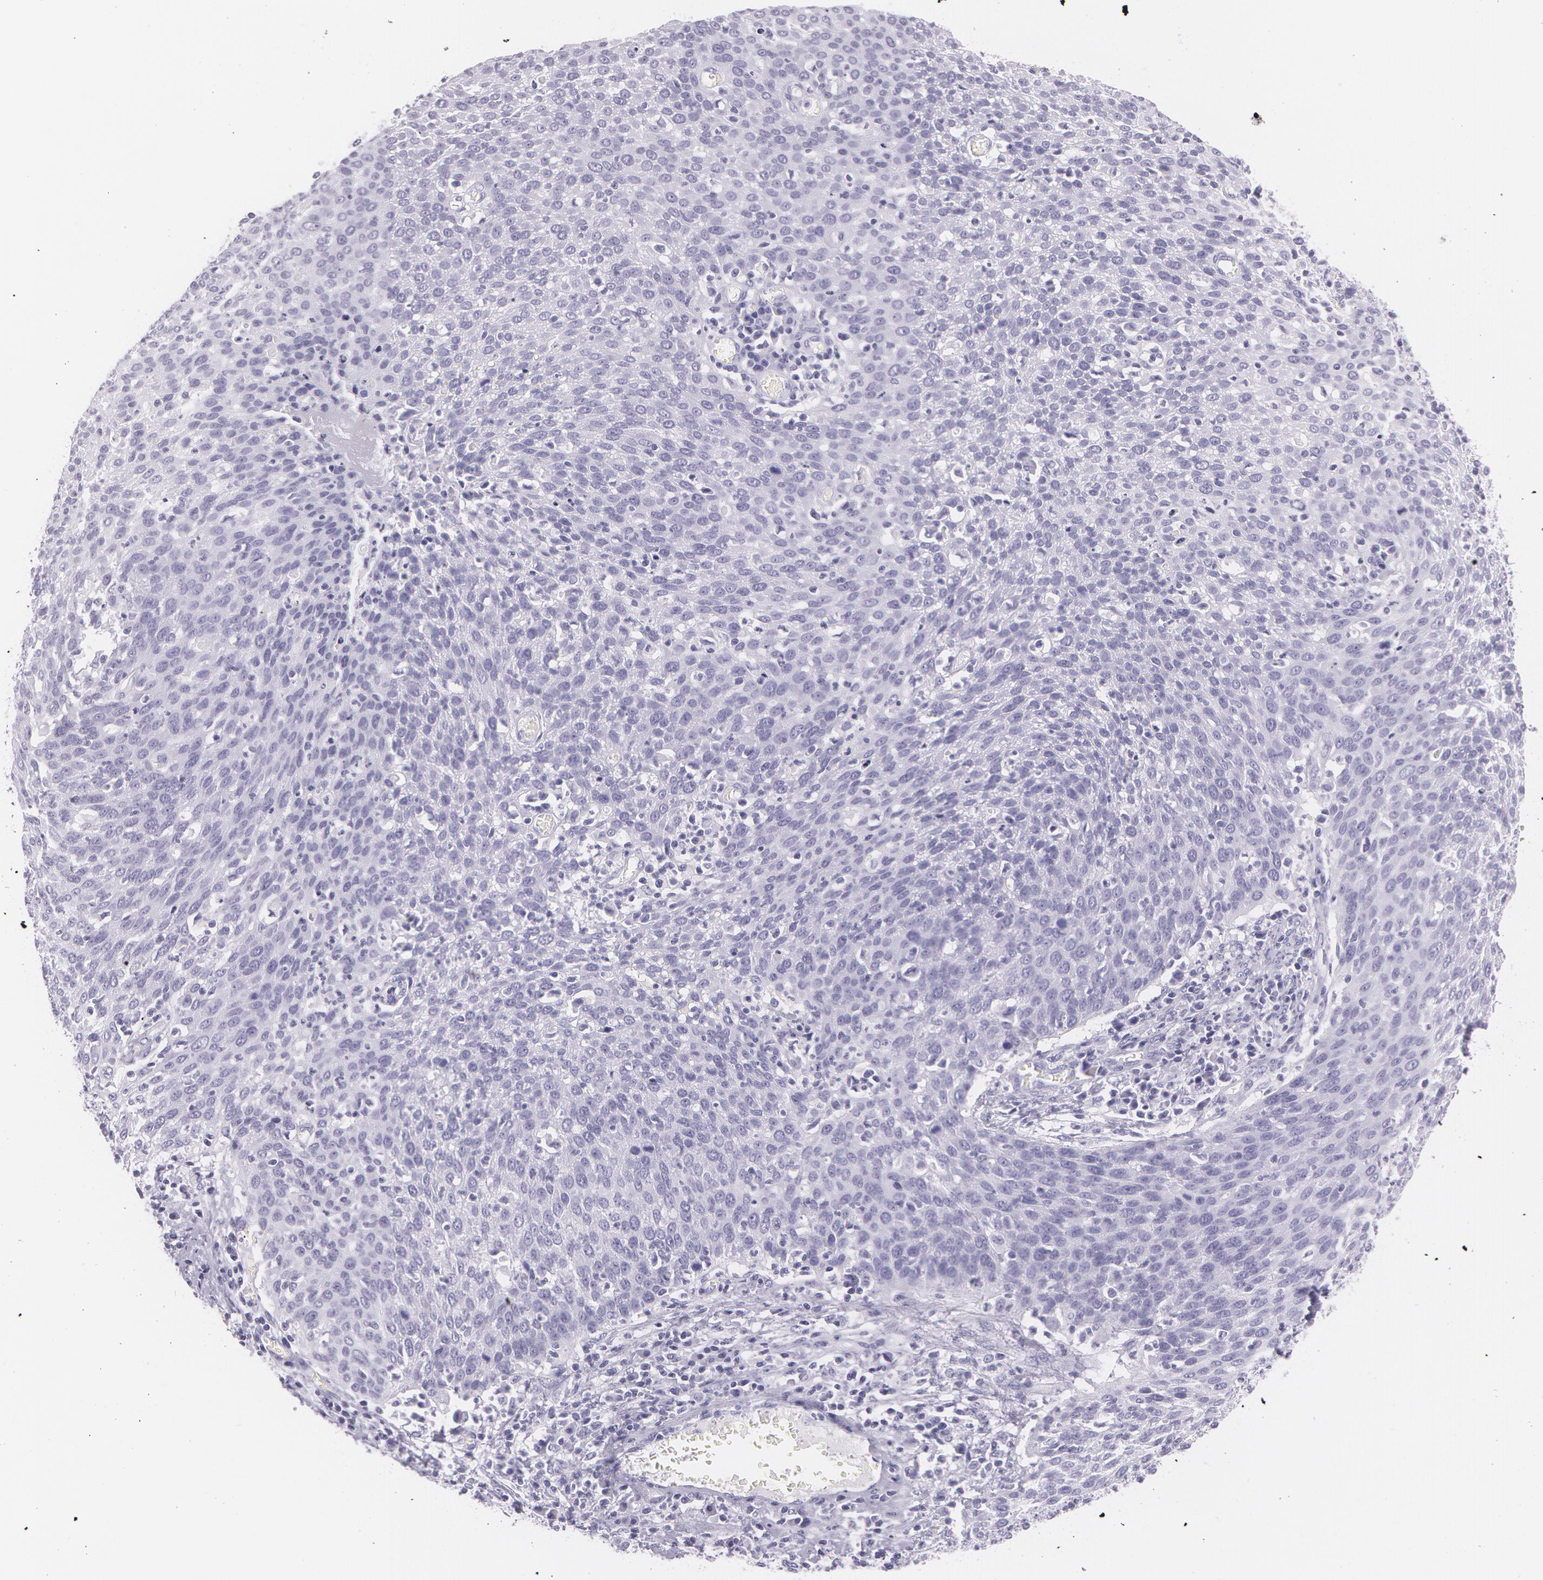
{"staining": {"intensity": "negative", "quantity": "none", "location": "none"}, "tissue": "cervical cancer", "cell_type": "Tumor cells", "image_type": "cancer", "snomed": [{"axis": "morphology", "description": "Squamous cell carcinoma, NOS"}, {"axis": "topography", "description": "Cervix"}], "caption": "Protein analysis of cervical cancer (squamous cell carcinoma) shows no significant positivity in tumor cells. (Stains: DAB (3,3'-diaminobenzidine) immunohistochemistry (IHC) with hematoxylin counter stain, Microscopy: brightfield microscopy at high magnification).", "gene": "SNCG", "patient": {"sex": "female", "age": 38}}